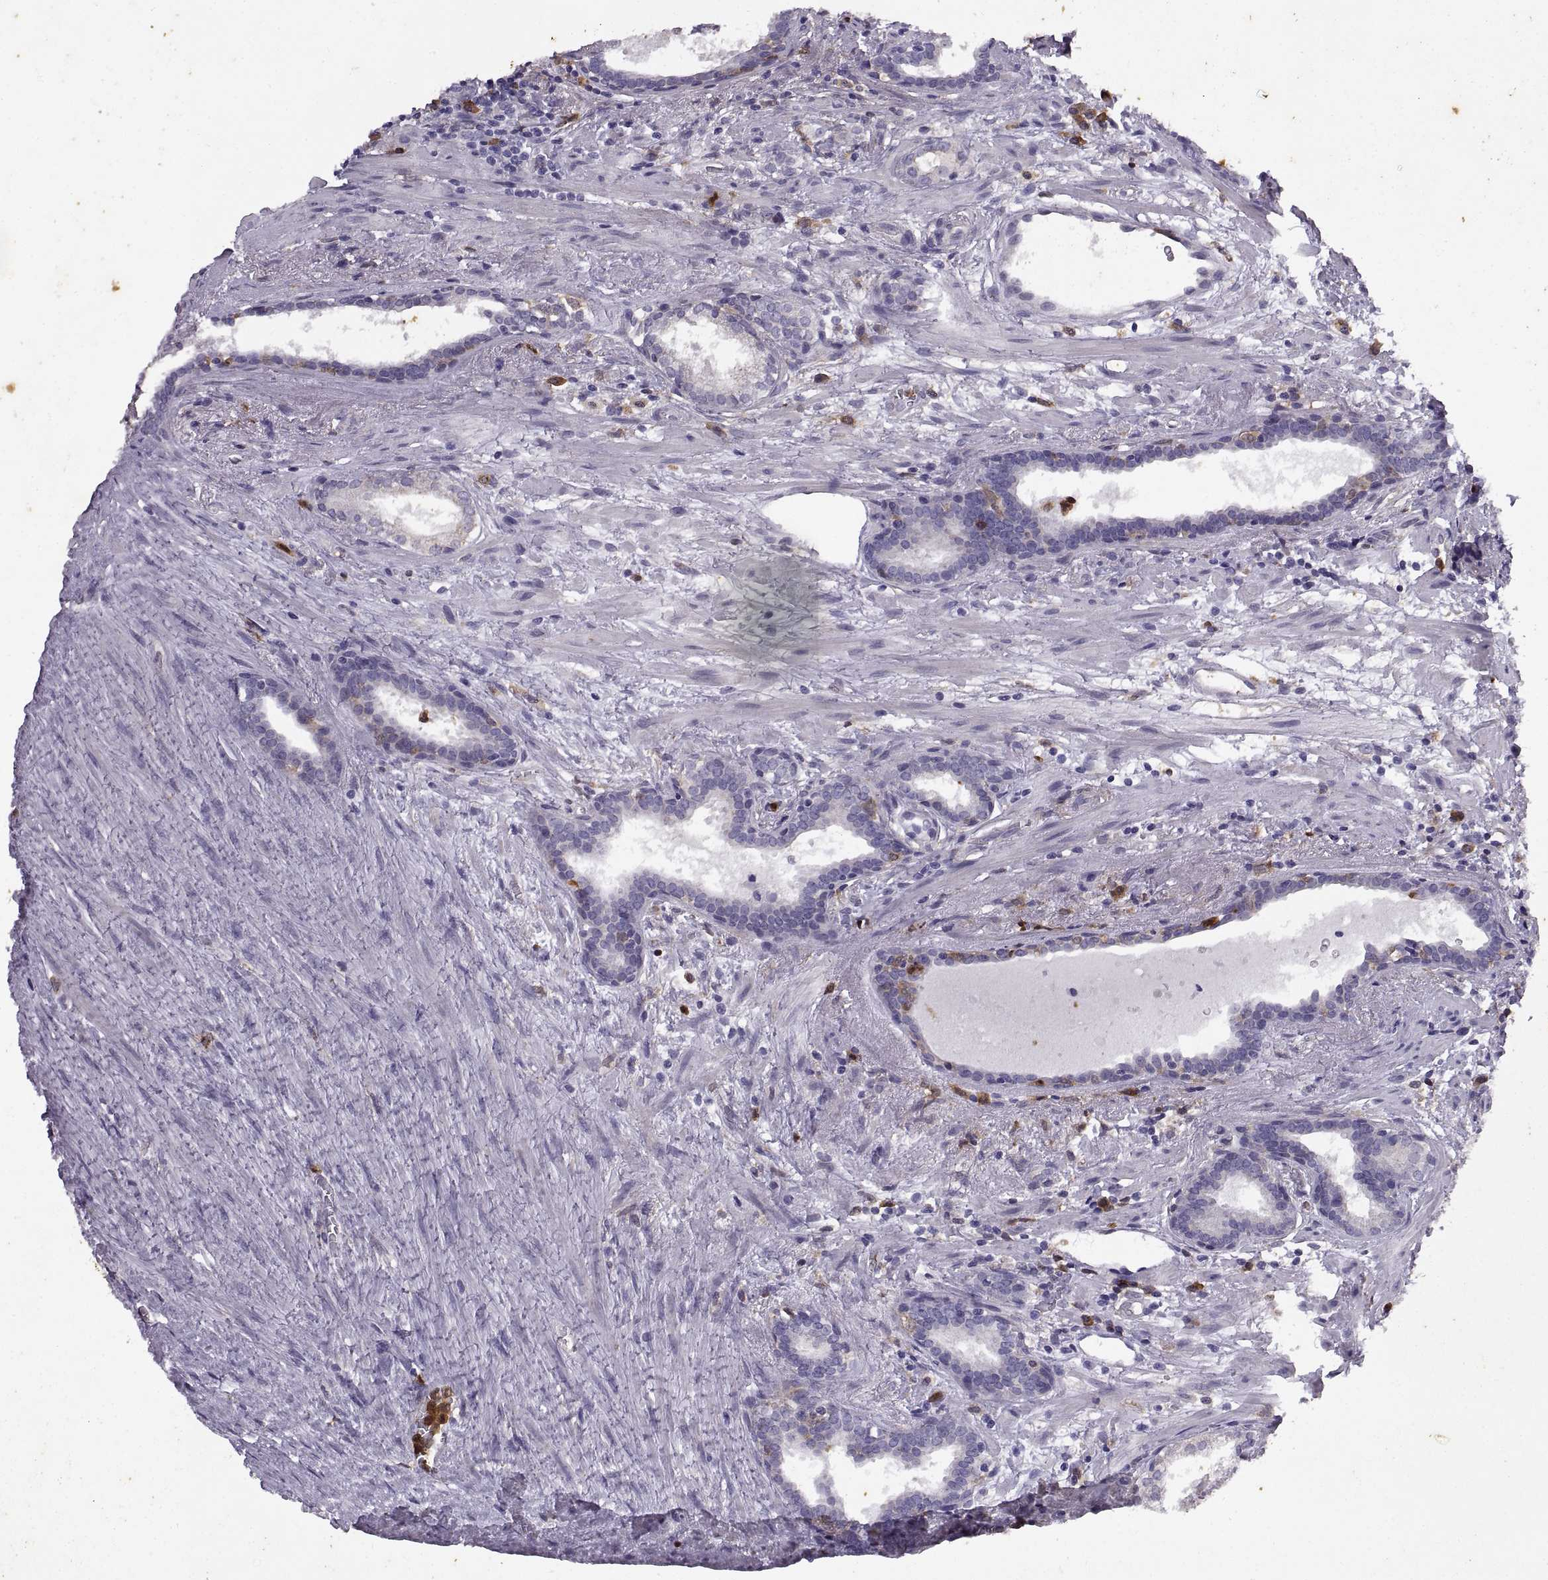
{"staining": {"intensity": "negative", "quantity": "none", "location": "none"}, "tissue": "prostate cancer", "cell_type": "Tumor cells", "image_type": "cancer", "snomed": [{"axis": "morphology", "description": "Adenocarcinoma, NOS"}, {"axis": "topography", "description": "Prostate"}], "caption": "Tumor cells are negative for protein expression in human prostate cancer.", "gene": "DOK3", "patient": {"sex": "male", "age": 66}}